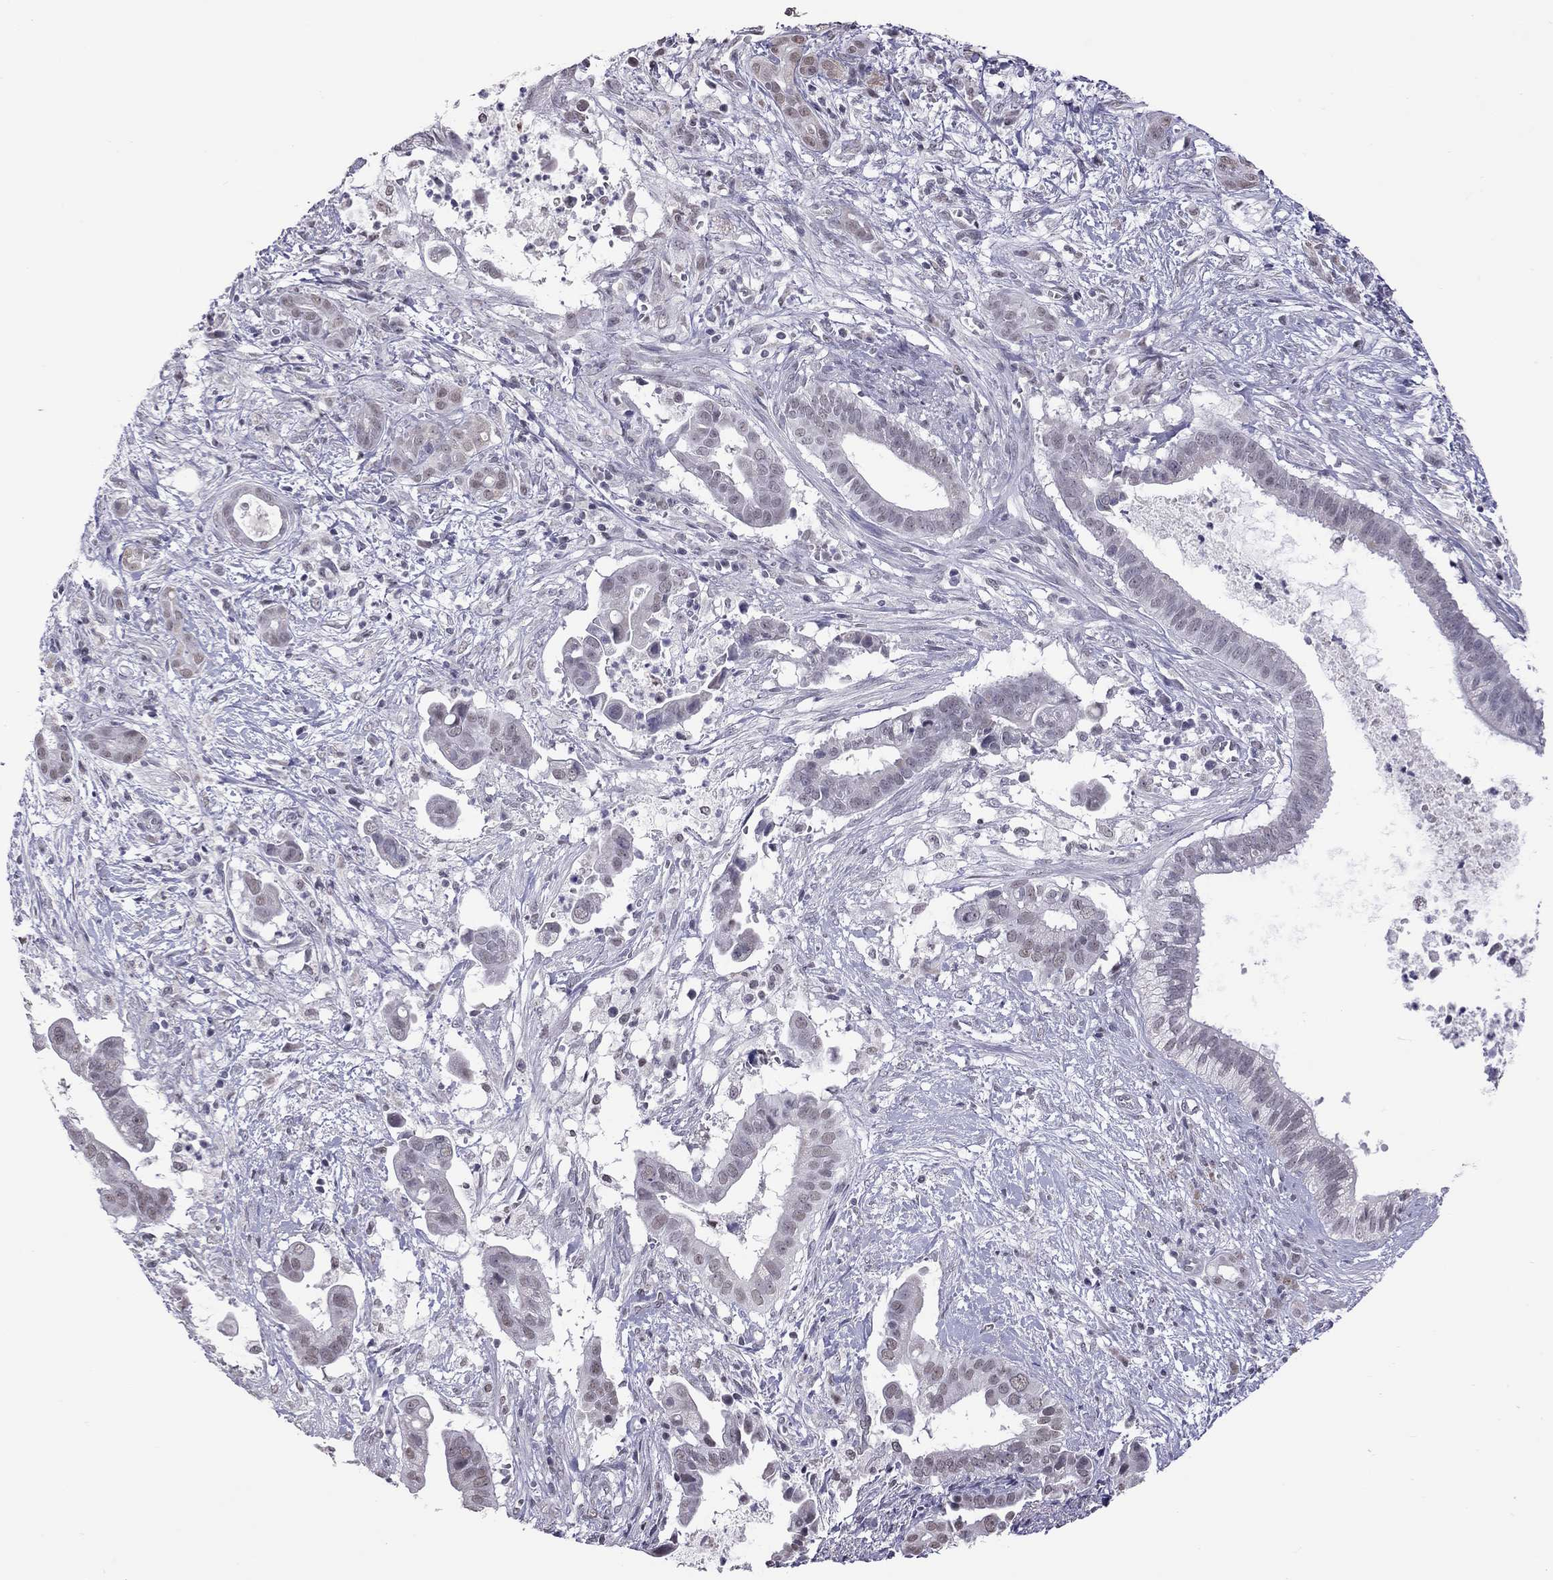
{"staining": {"intensity": "negative", "quantity": "none", "location": "none"}, "tissue": "pancreatic cancer", "cell_type": "Tumor cells", "image_type": "cancer", "snomed": [{"axis": "morphology", "description": "Adenocarcinoma, NOS"}, {"axis": "topography", "description": "Pancreas"}], "caption": "Immunohistochemistry photomicrograph of neoplastic tissue: pancreatic adenocarcinoma stained with DAB displays no significant protein expression in tumor cells.", "gene": "PPP1R3A", "patient": {"sex": "male", "age": 61}}